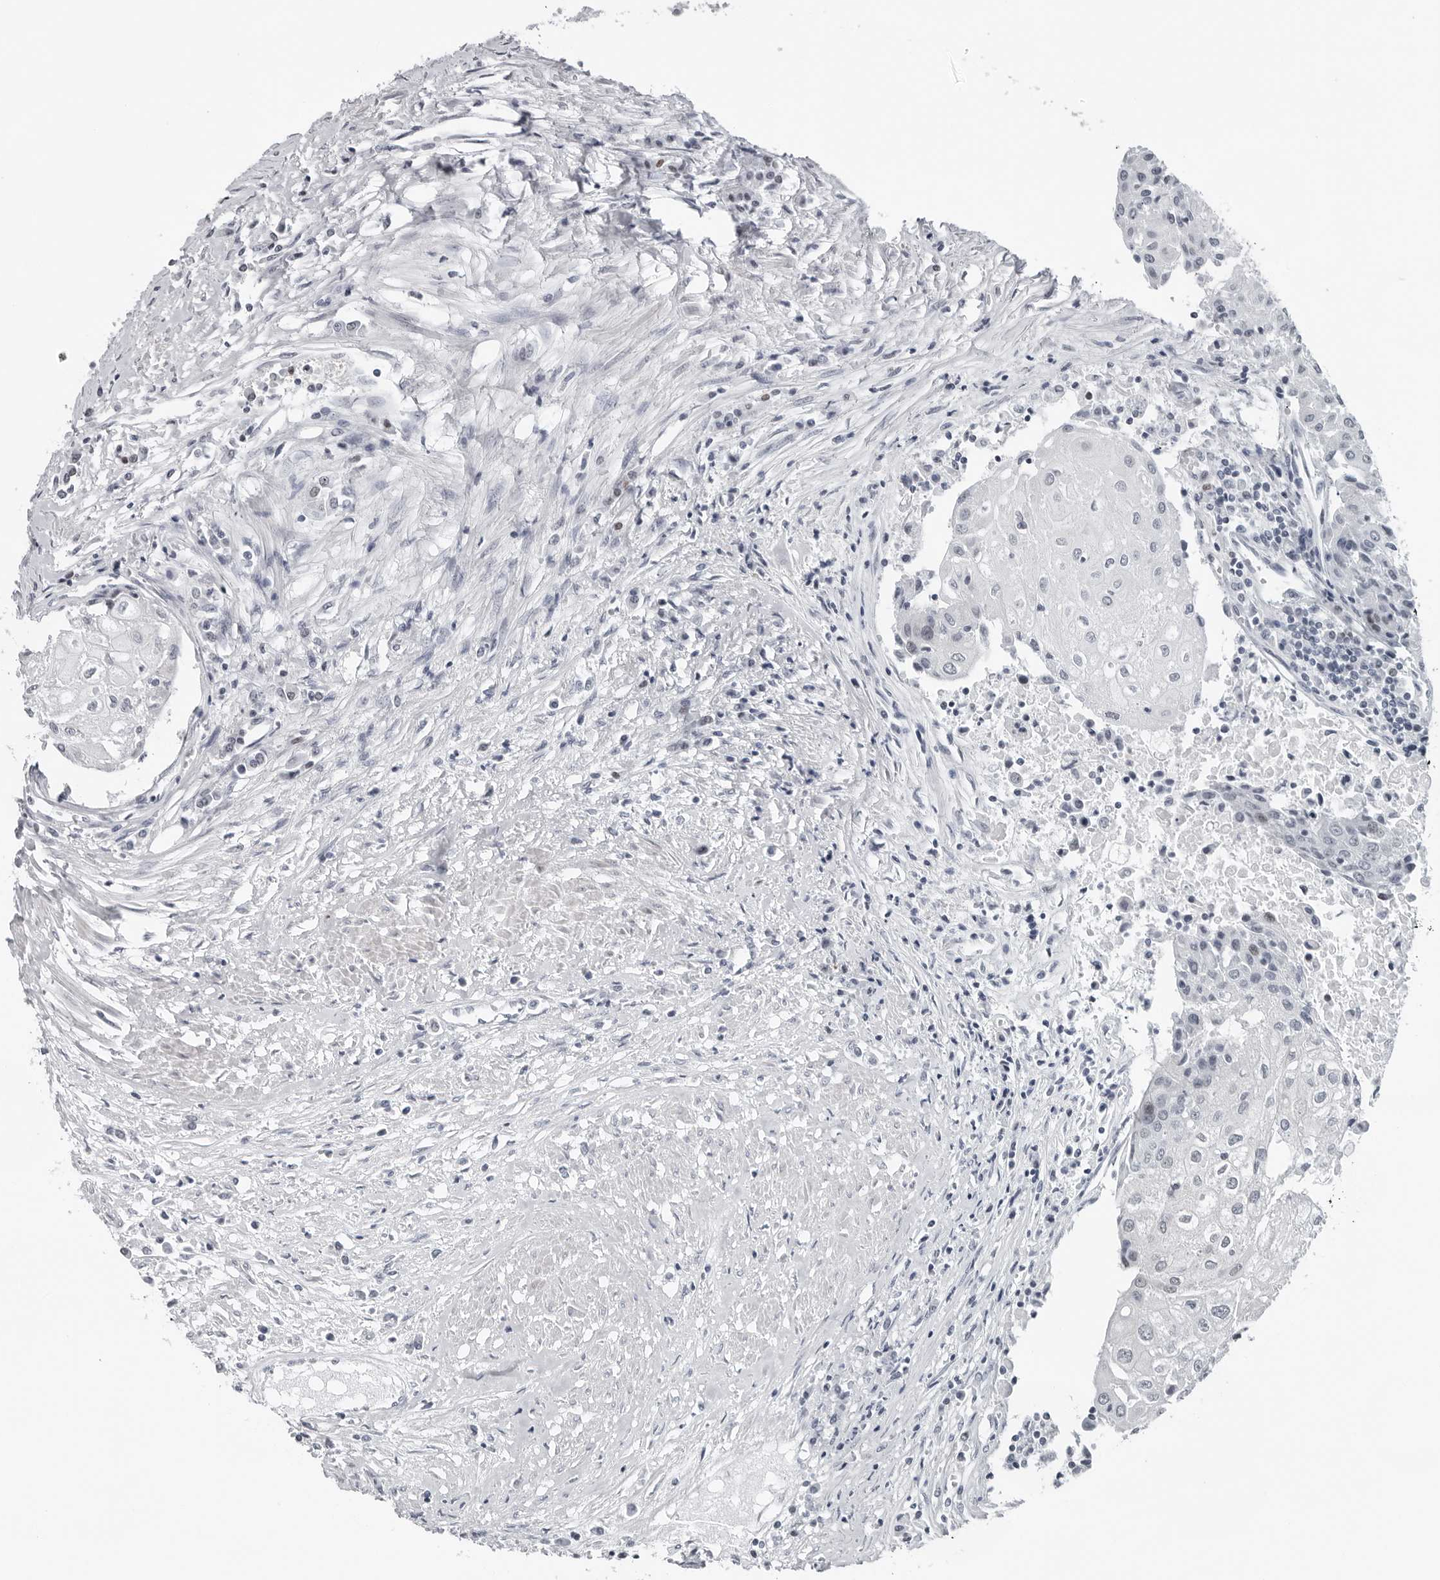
{"staining": {"intensity": "negative", "quantity": "none", "location": "none"}, "tissue": "urothelial cancer", "cell_type": "Tumor cells", "image_type": "cancer", "snomed": [{"axis": "morphology", "description": "Urothelial carcinoma, High grade"}, {"axis": "topography", "description": "Urinary bladder"}], "caption": "This is an immunohistochemistry (IHC) image of urothelial cancer. There is no positivity in tumor cells.", "gene": "PPP1R42", "patient": {"sex": "female", "age": 85}}